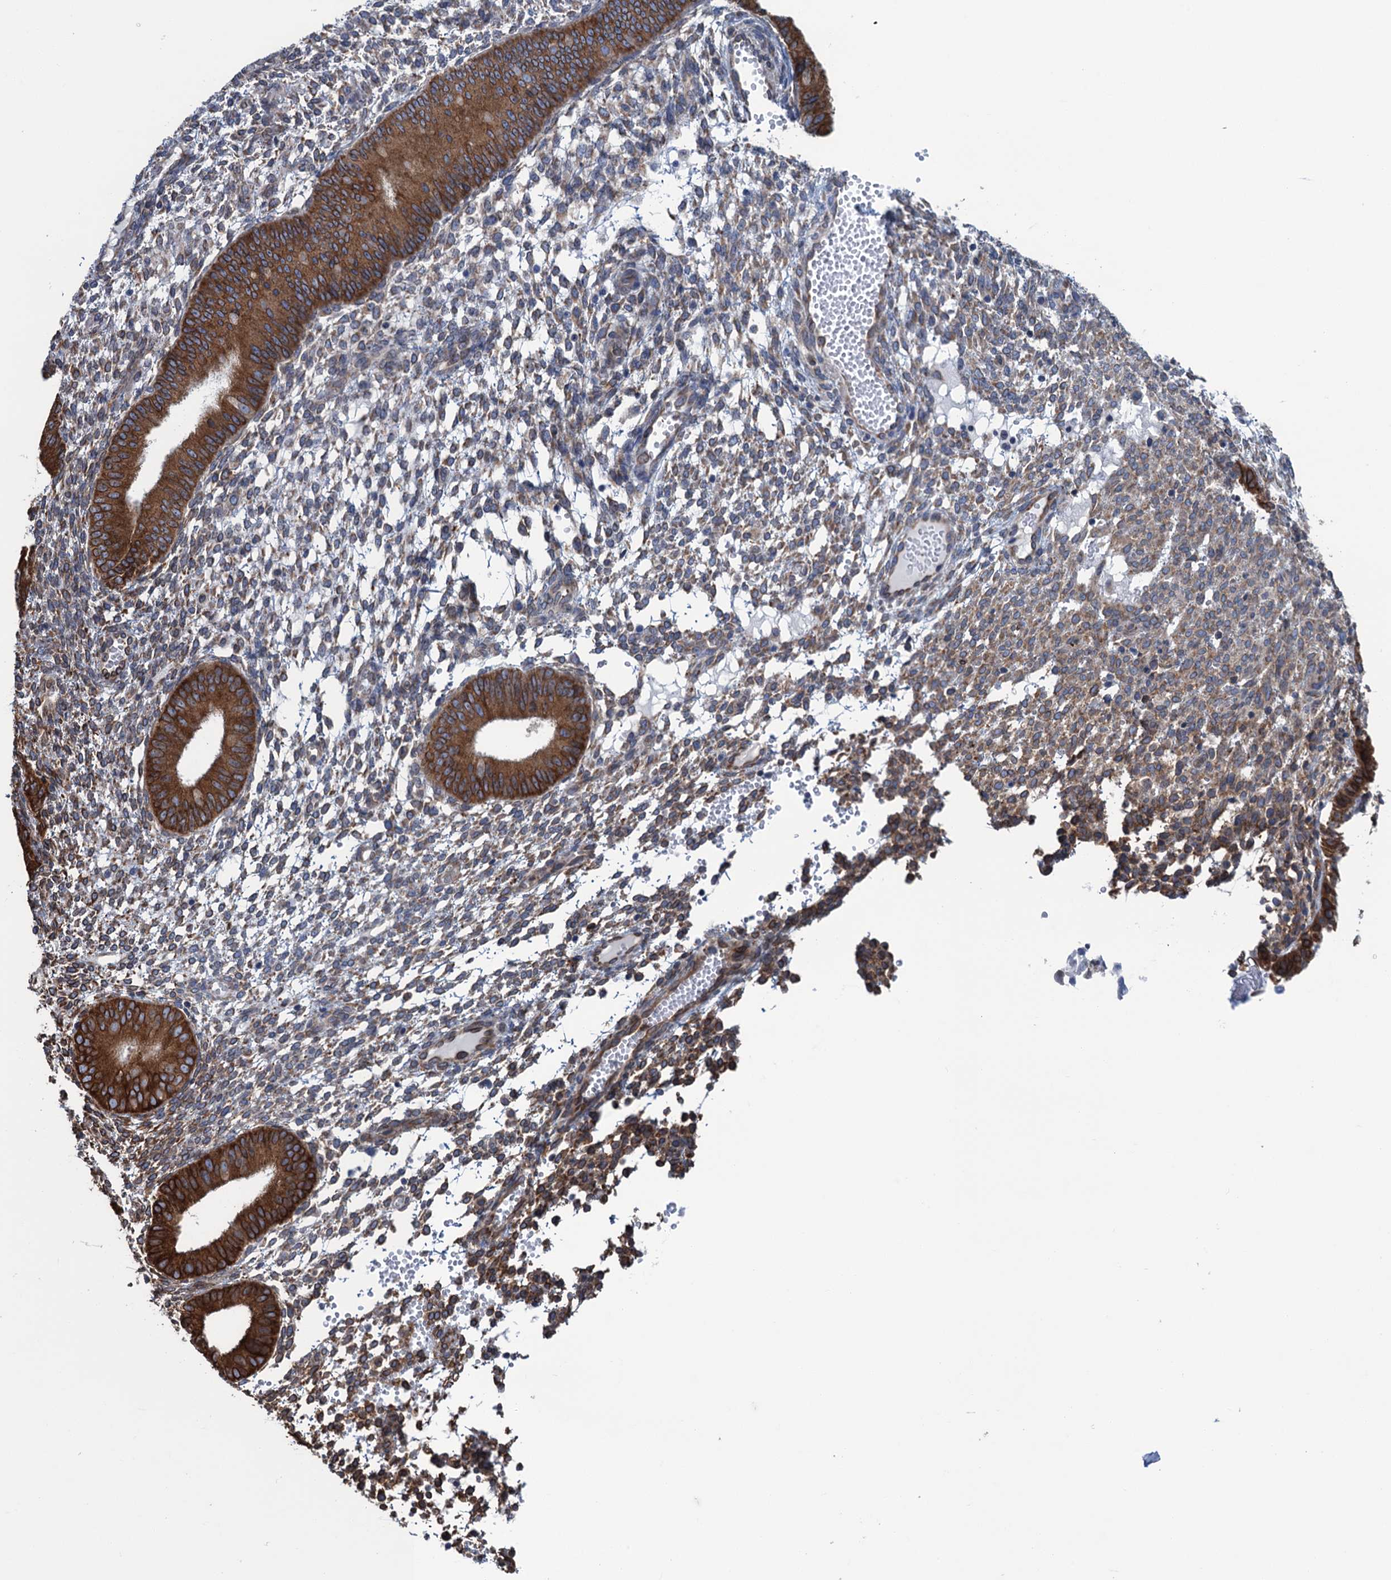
{"staining": {"intensity": "weak", "quantity": "25%-75%", "location": "cytoplasmic/membranous"}, "tissue": "endometrium", "cell_type": "Cells in endometrial stroma", "image_type": "normal", "snomed": [{"axis": "morphology", "description": "Normal tissue, NOS"}, {"axis": "topography", "description": "Endometrium"}], "caption": "Immunohistochemical staining of normal human endometrium displays 25%-75% levels of weak cytoplasmic/membranous protein expression in about 25%-75% of cells in endometrial stroma.", "gene": "TMEM205", "patient": {"sex": "female", "age": 49}}